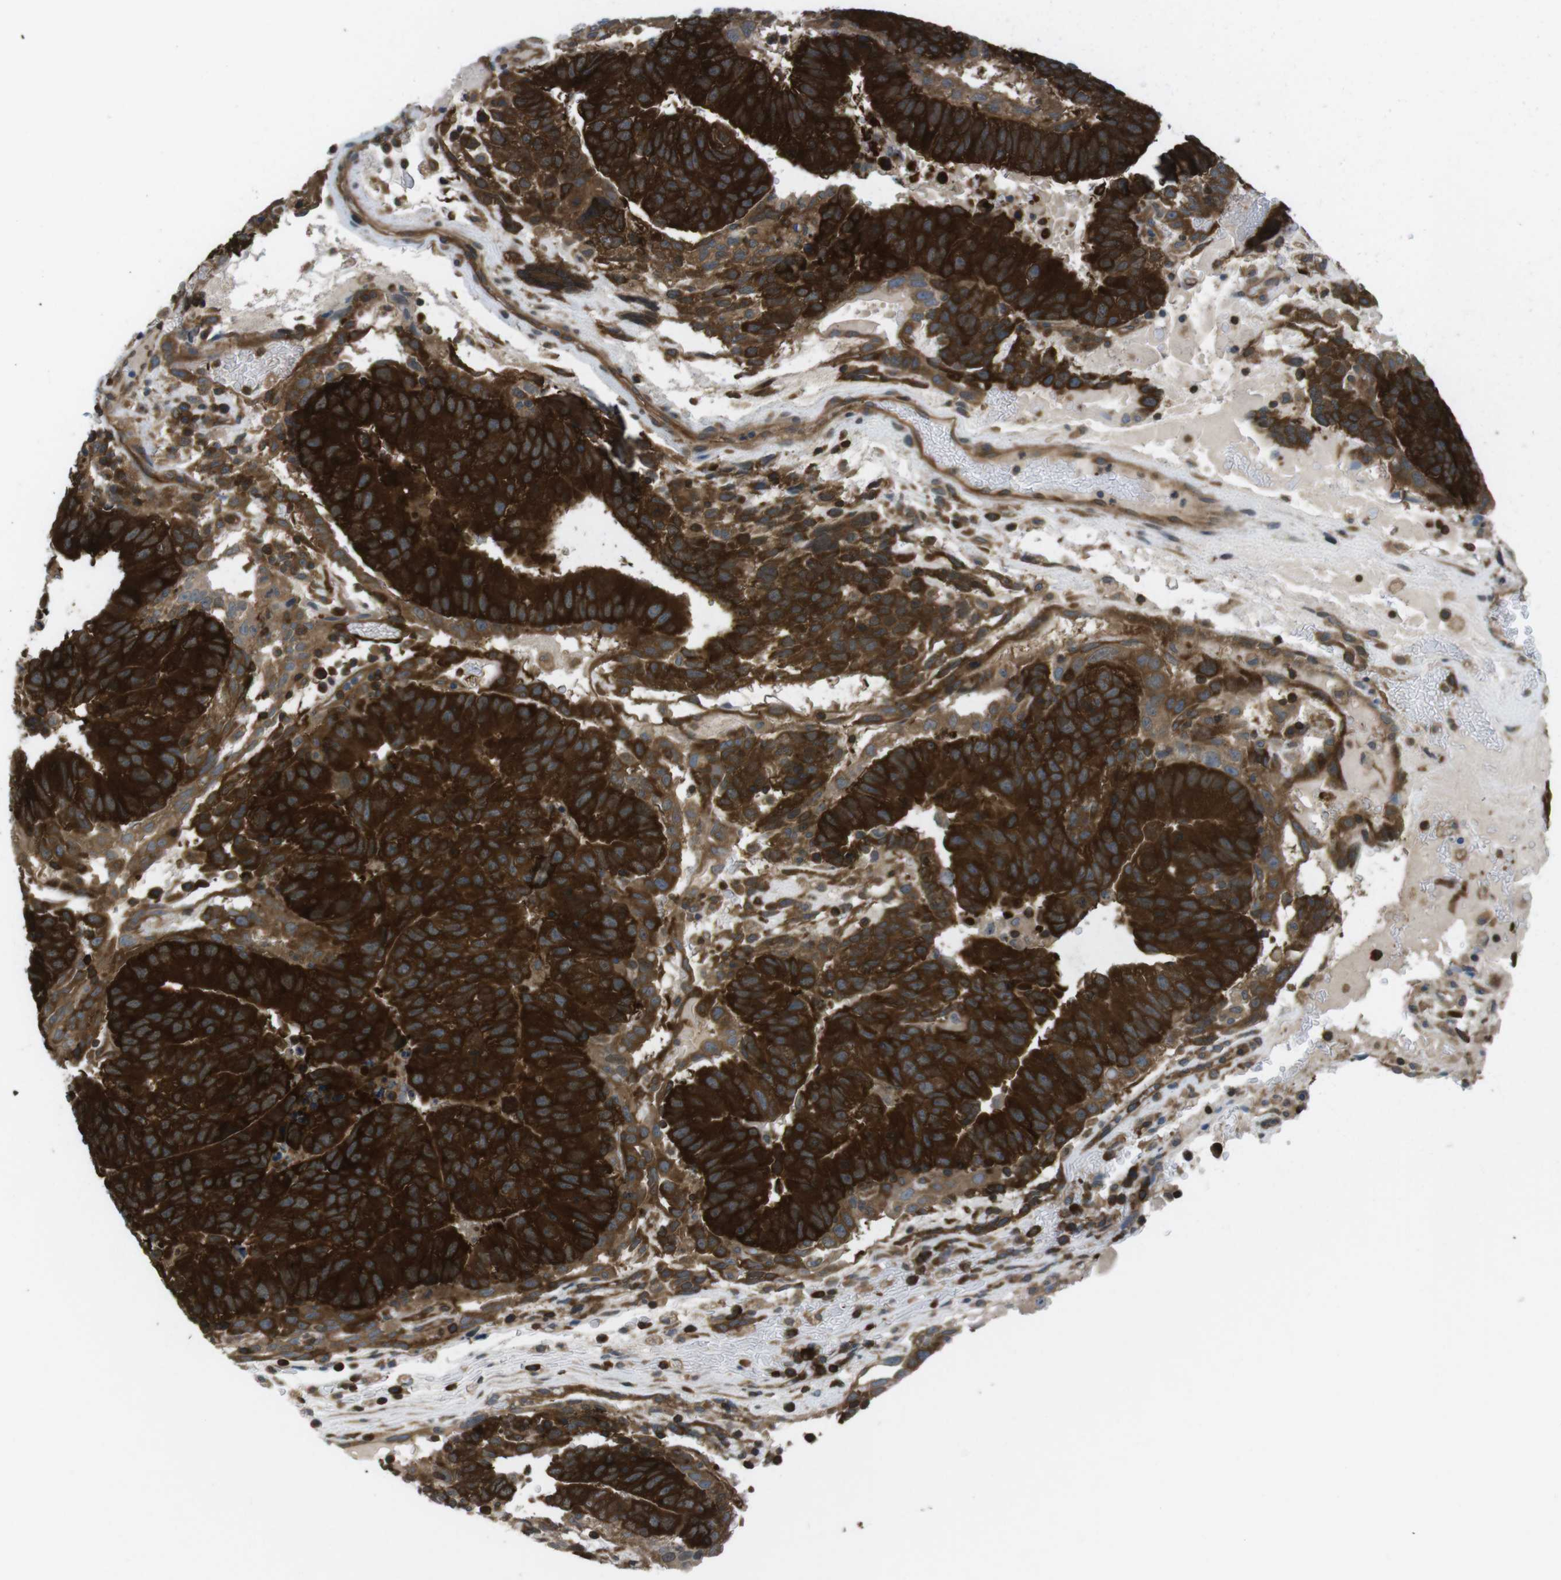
{"staining": {"intensity": "strong", "quantity": ">75%", "location": "cytoplasmic/membranous"}, "tissue": "testis cancer", "cell_type": "Tumor cells", "image_type": "cancer", "snomed": [{"axis": "morphology", "description": "Seminoma, NOS"}, {"axis": "morphology", "description": "Carcinoma, Embryonal, NOS"}, {"axis": "topography", "description": "Testis"}], "caption": "A high-resolution photomicrograph shows immunohistochemistry (IHC) staining of testis embryonal carcinoma, which exhibits strong cytoplasmic/membranous expression in about >75% of tumor cells. Ihc stains the protein in brown and the nuclei are stained blue.", "gene": "MTHFD1", "patient": {"sex": "male", "age": 52}}